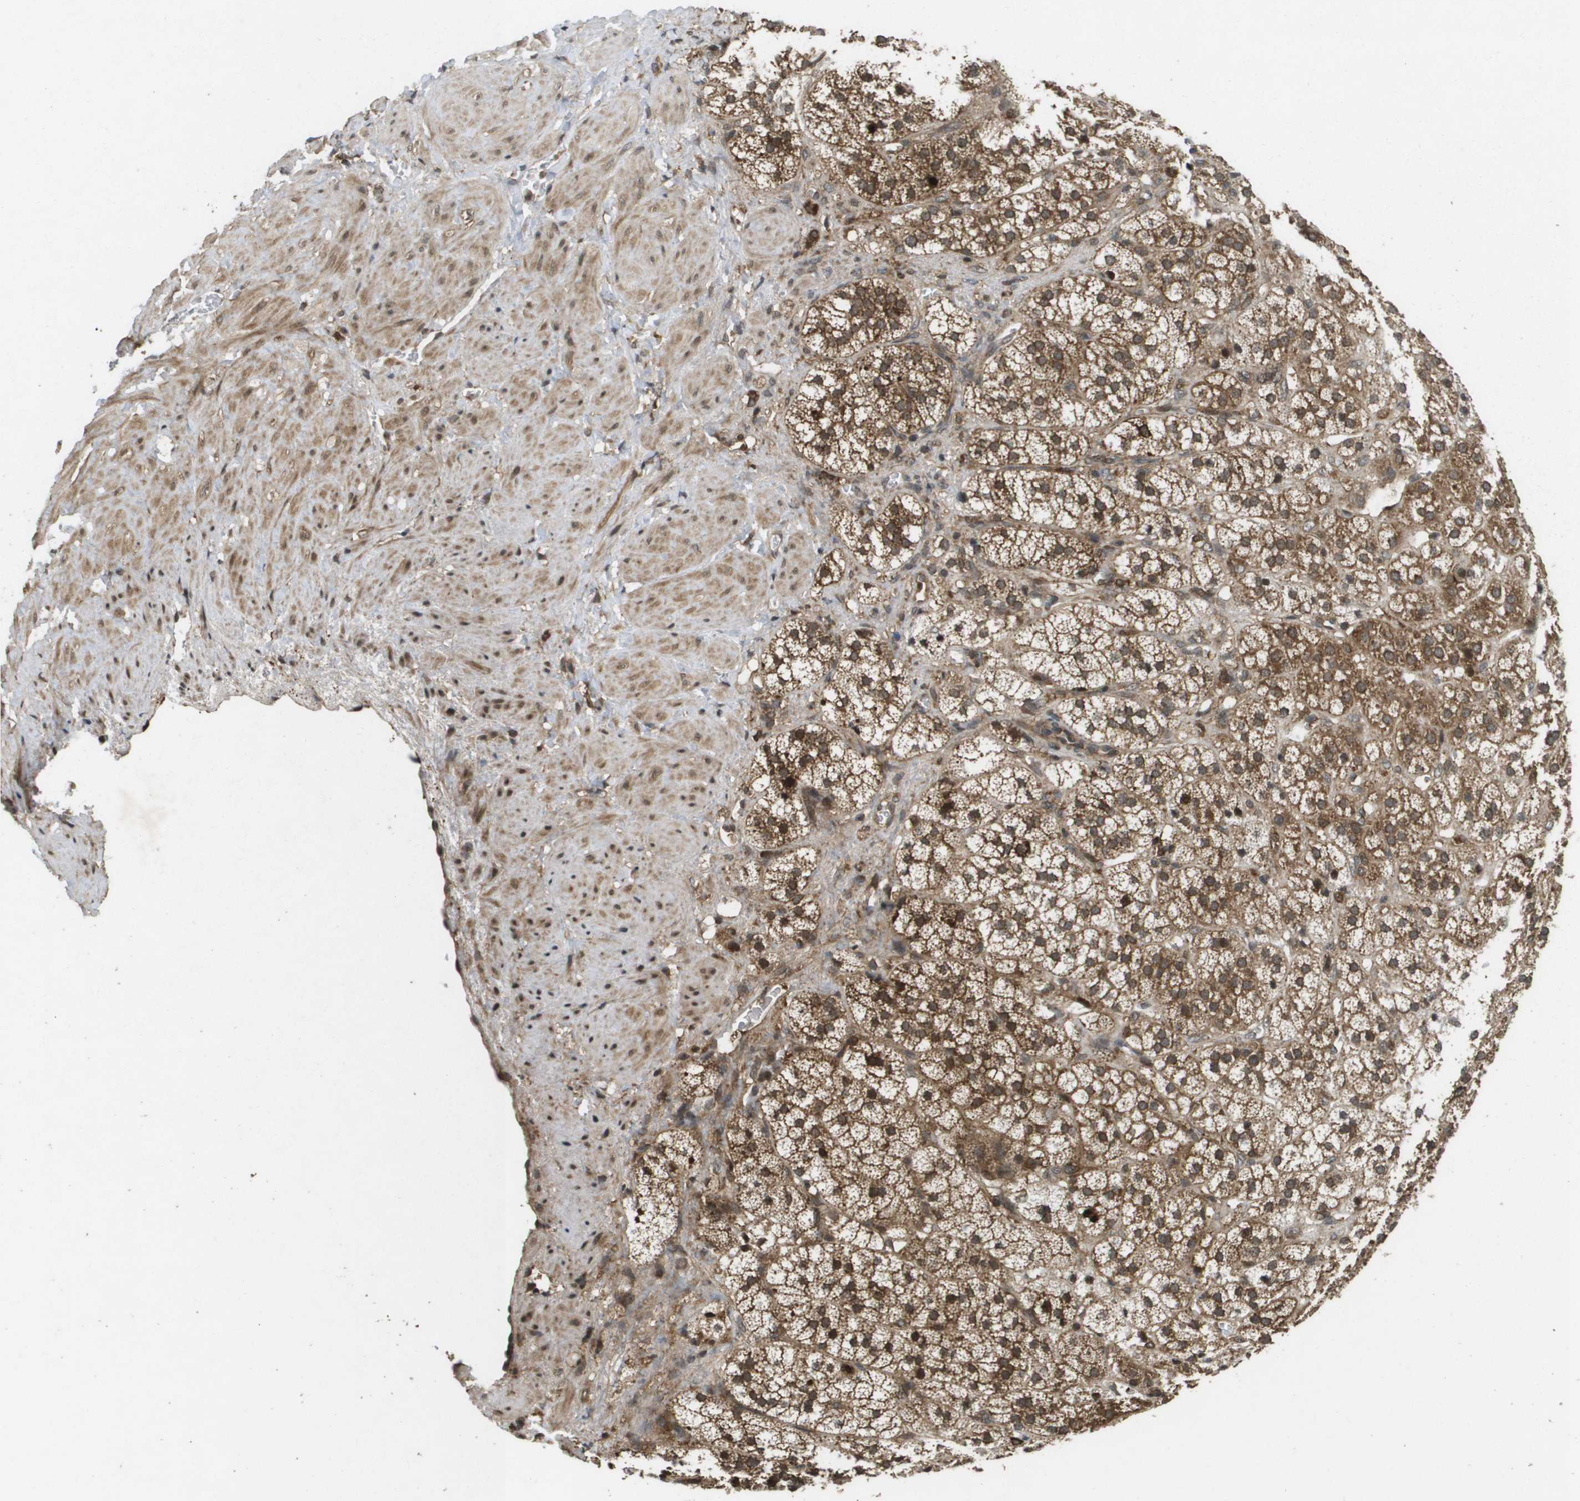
{"staining": {"intensity": "strong", "quantity": ">75%", "location": "cytoplasmic/membranous,nuclear"}, "tissue": "adrenal gland", "cell_type": "Glandular cells", "image_type": "normal", "snomed": [{"axis": "morphology", "description": "Normal tissue, NOS"}, {"axis": "topography", "description": "Adrenal gland"}], "caption": "The image demonstrates staining of unremarkable adrenal gland, revealing strong cytoplasmic/membranous,nuclear protein expression (brown color) within glandular cells. (Brightfield microscopy of DAB IHC at high magnification).", "gene": "KIF11", "patient": {"sex": "male", "age": 56}}